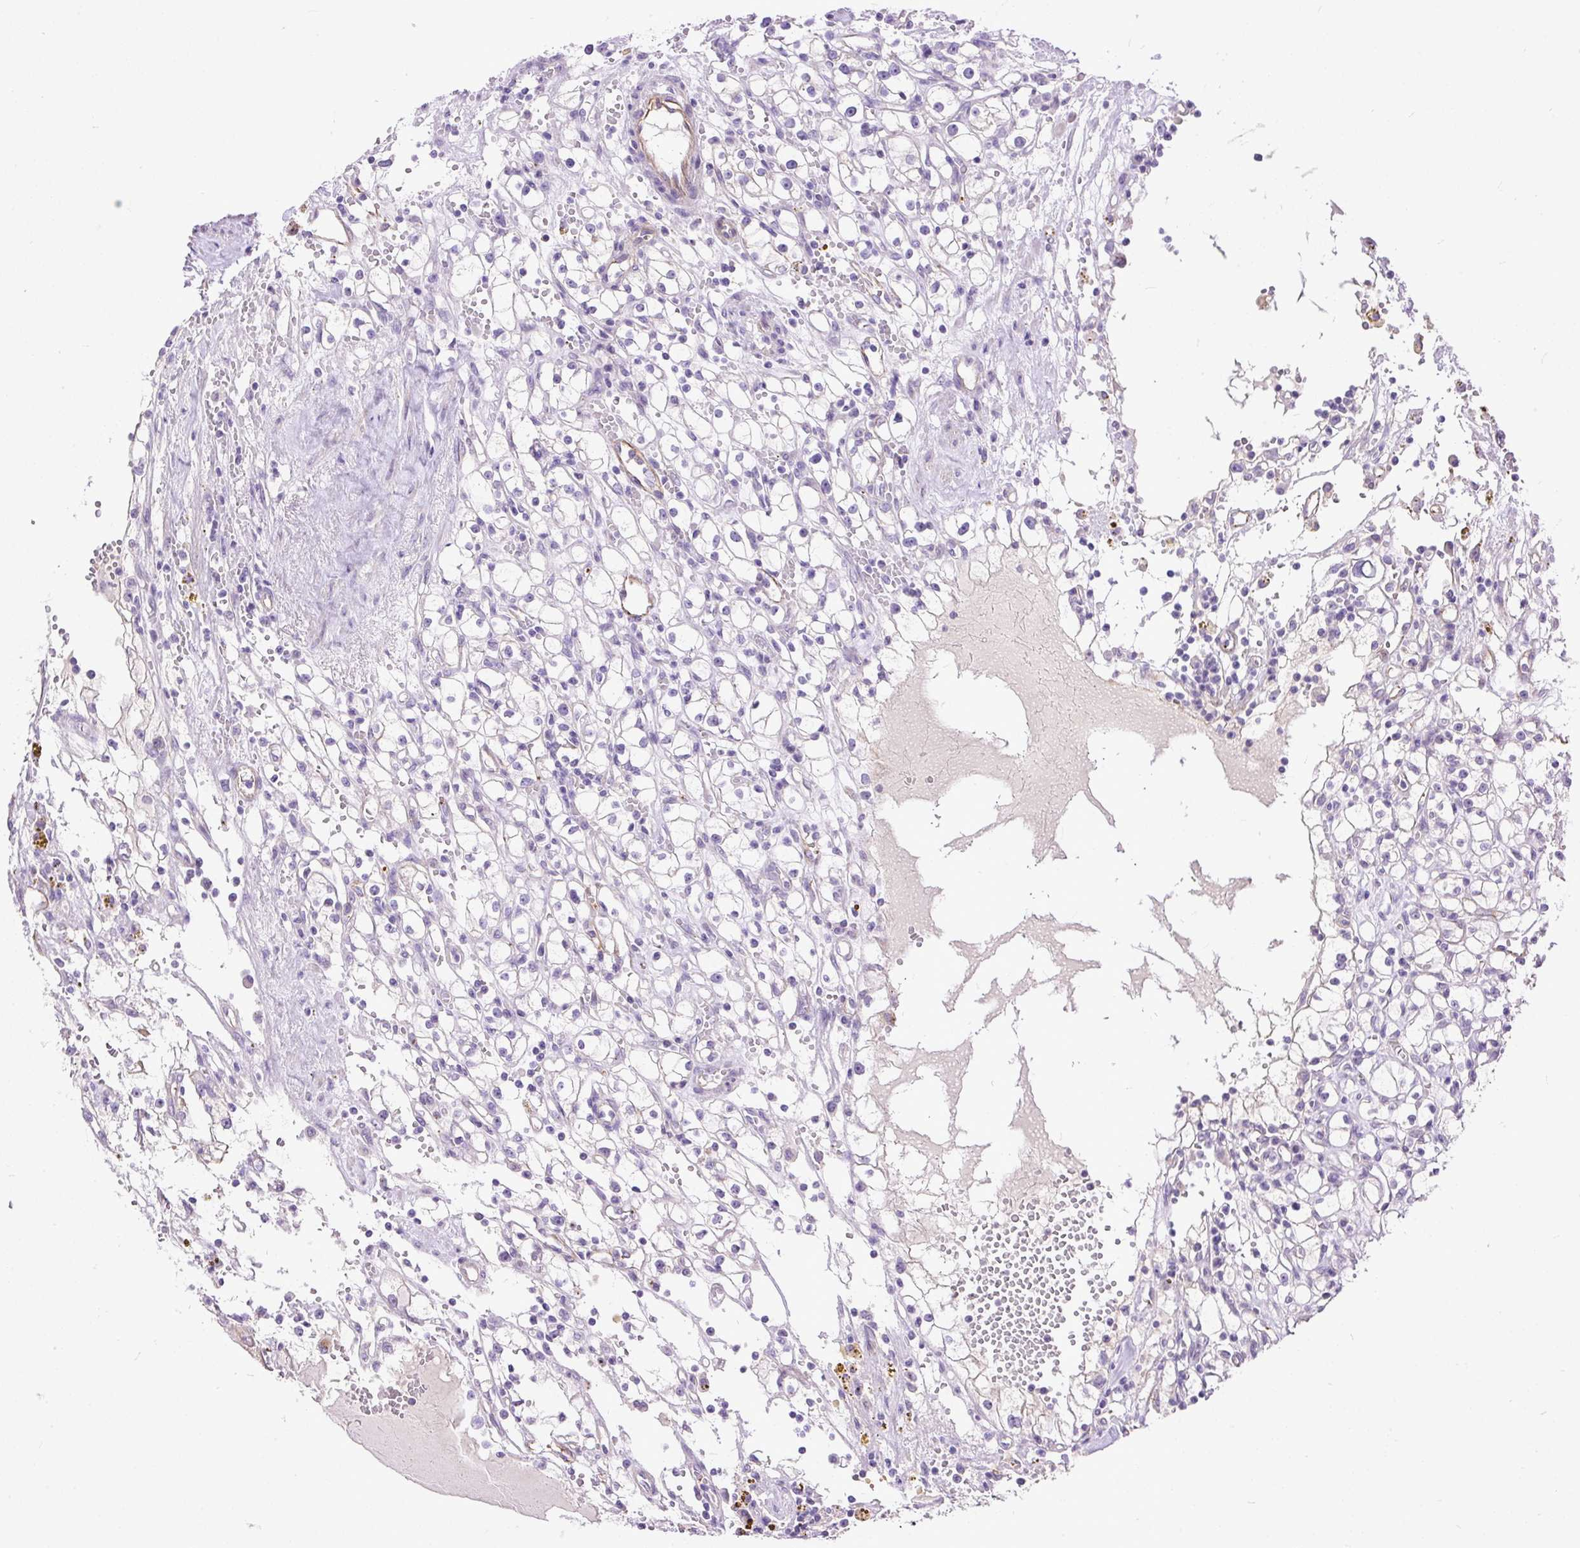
{"staining": {"intensity": "negative", "quantity": "none", "location": "none"}, "tissue": "renal cancer", "cell_type": "Tumor cells", "image_type": "cancer", "snomed": [{"axis": "morphology", "description": "Adenocarcinoma, NOS"}, {"axis": "topography", "description": "Kidney"}], "caption": "High power microscopy micrograph of an immunohistochemistry micrograph of renal adenocarcinoma, revealing no significant positivity in tumor cells.", "gene": "MAGEB16", "patient": {"sex": "male", "age": 56}}